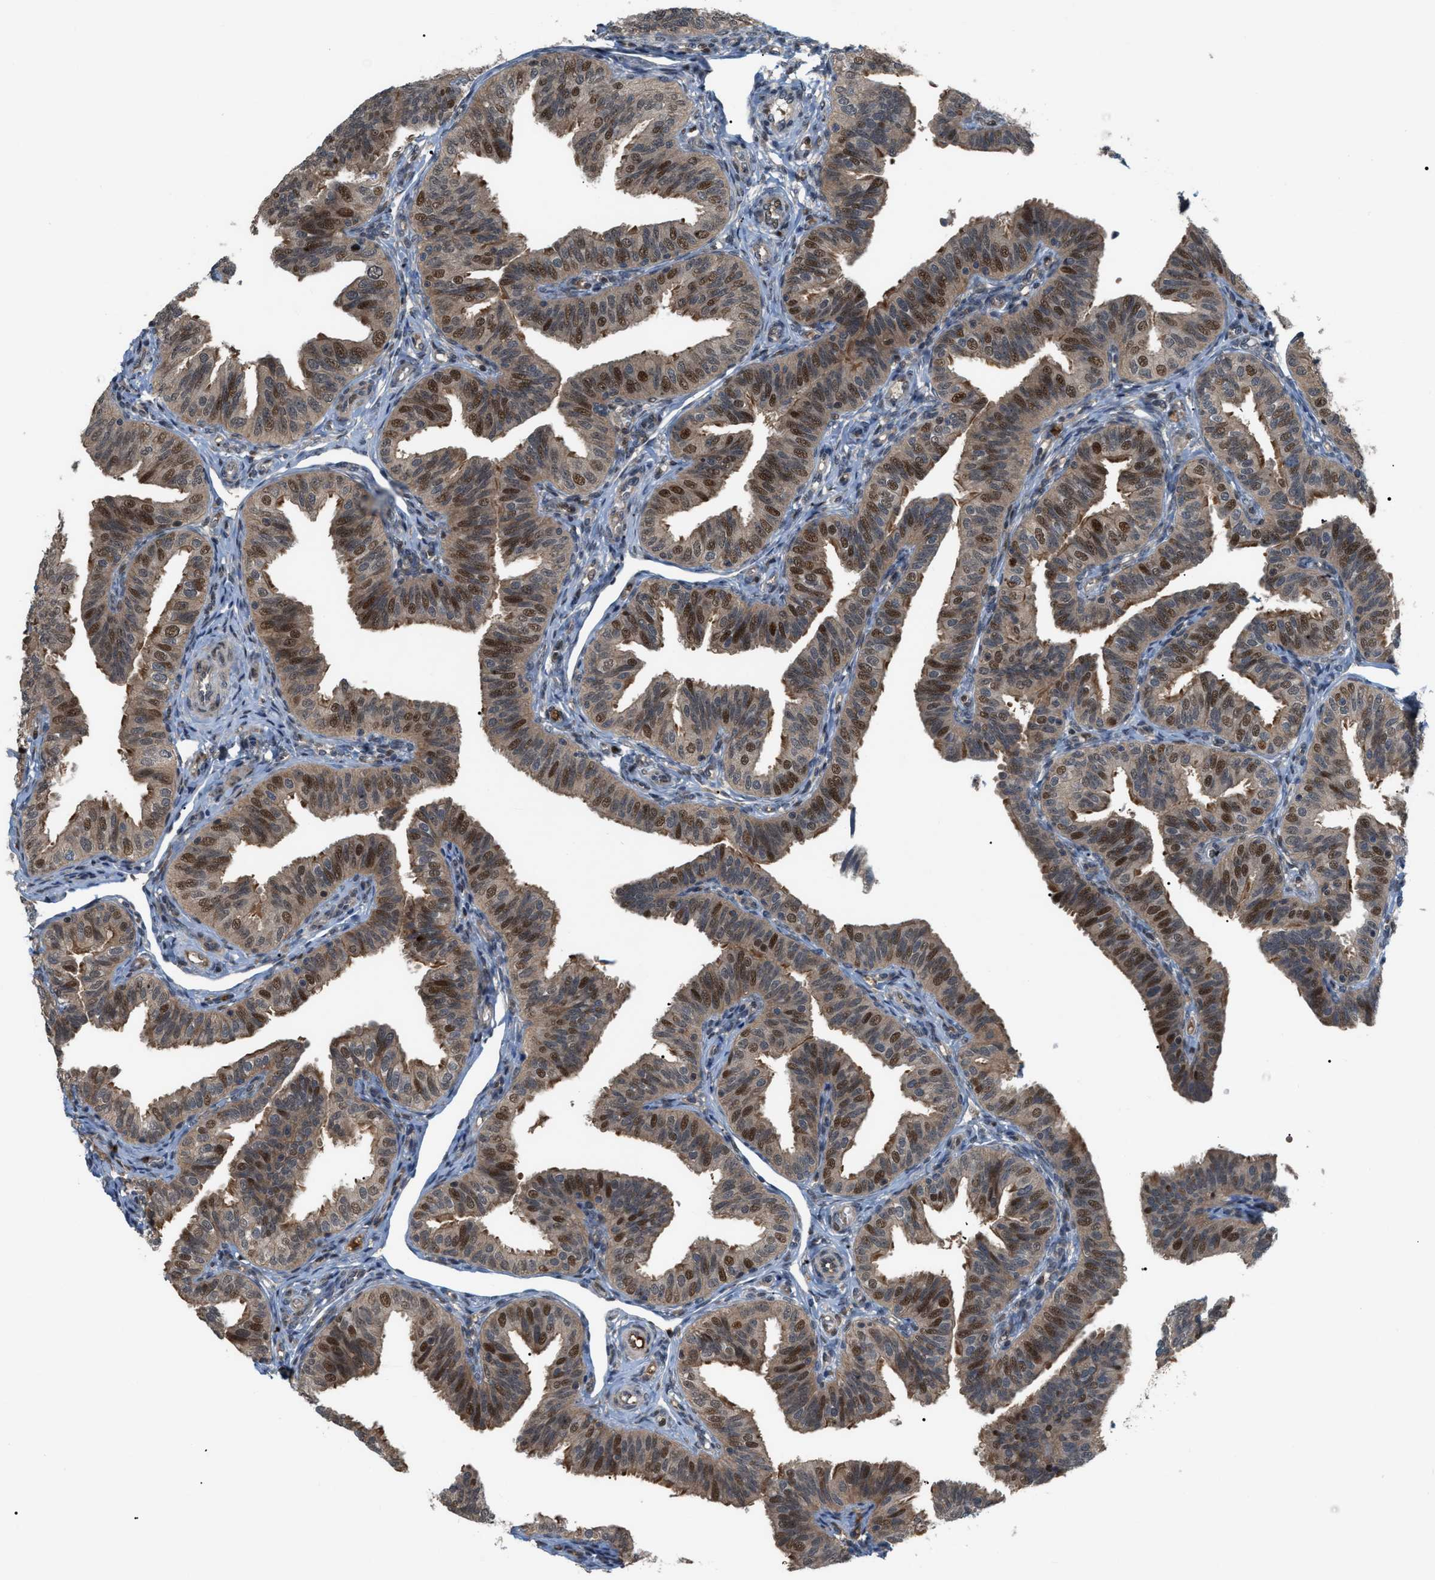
{"staining": {"intensity": "moderate", "quantity": ">75%", "location": "cytoplasmic/membranous,nuclear"}, "tissue": "fallopian tube", "cell_type": "Glandular cells", "image_type": "normal", "snomed": [{"axis": "morphology", "description": "Normal tissue, NOS"}, {"axis": "topography", "description": "Fallopian tube"}], "caption": "Brown immunohistochemical staining in benign human fallopian tube reveals moderate cytoplasmic/membranous,nuclear expression in approximately >75% of glandular cells. Immunohistochemistry (ihc) stains the protein in brown and the nuclei are stained blue.", "gene": "RFFL", "patient": {"sex": "female", "age": 35}}